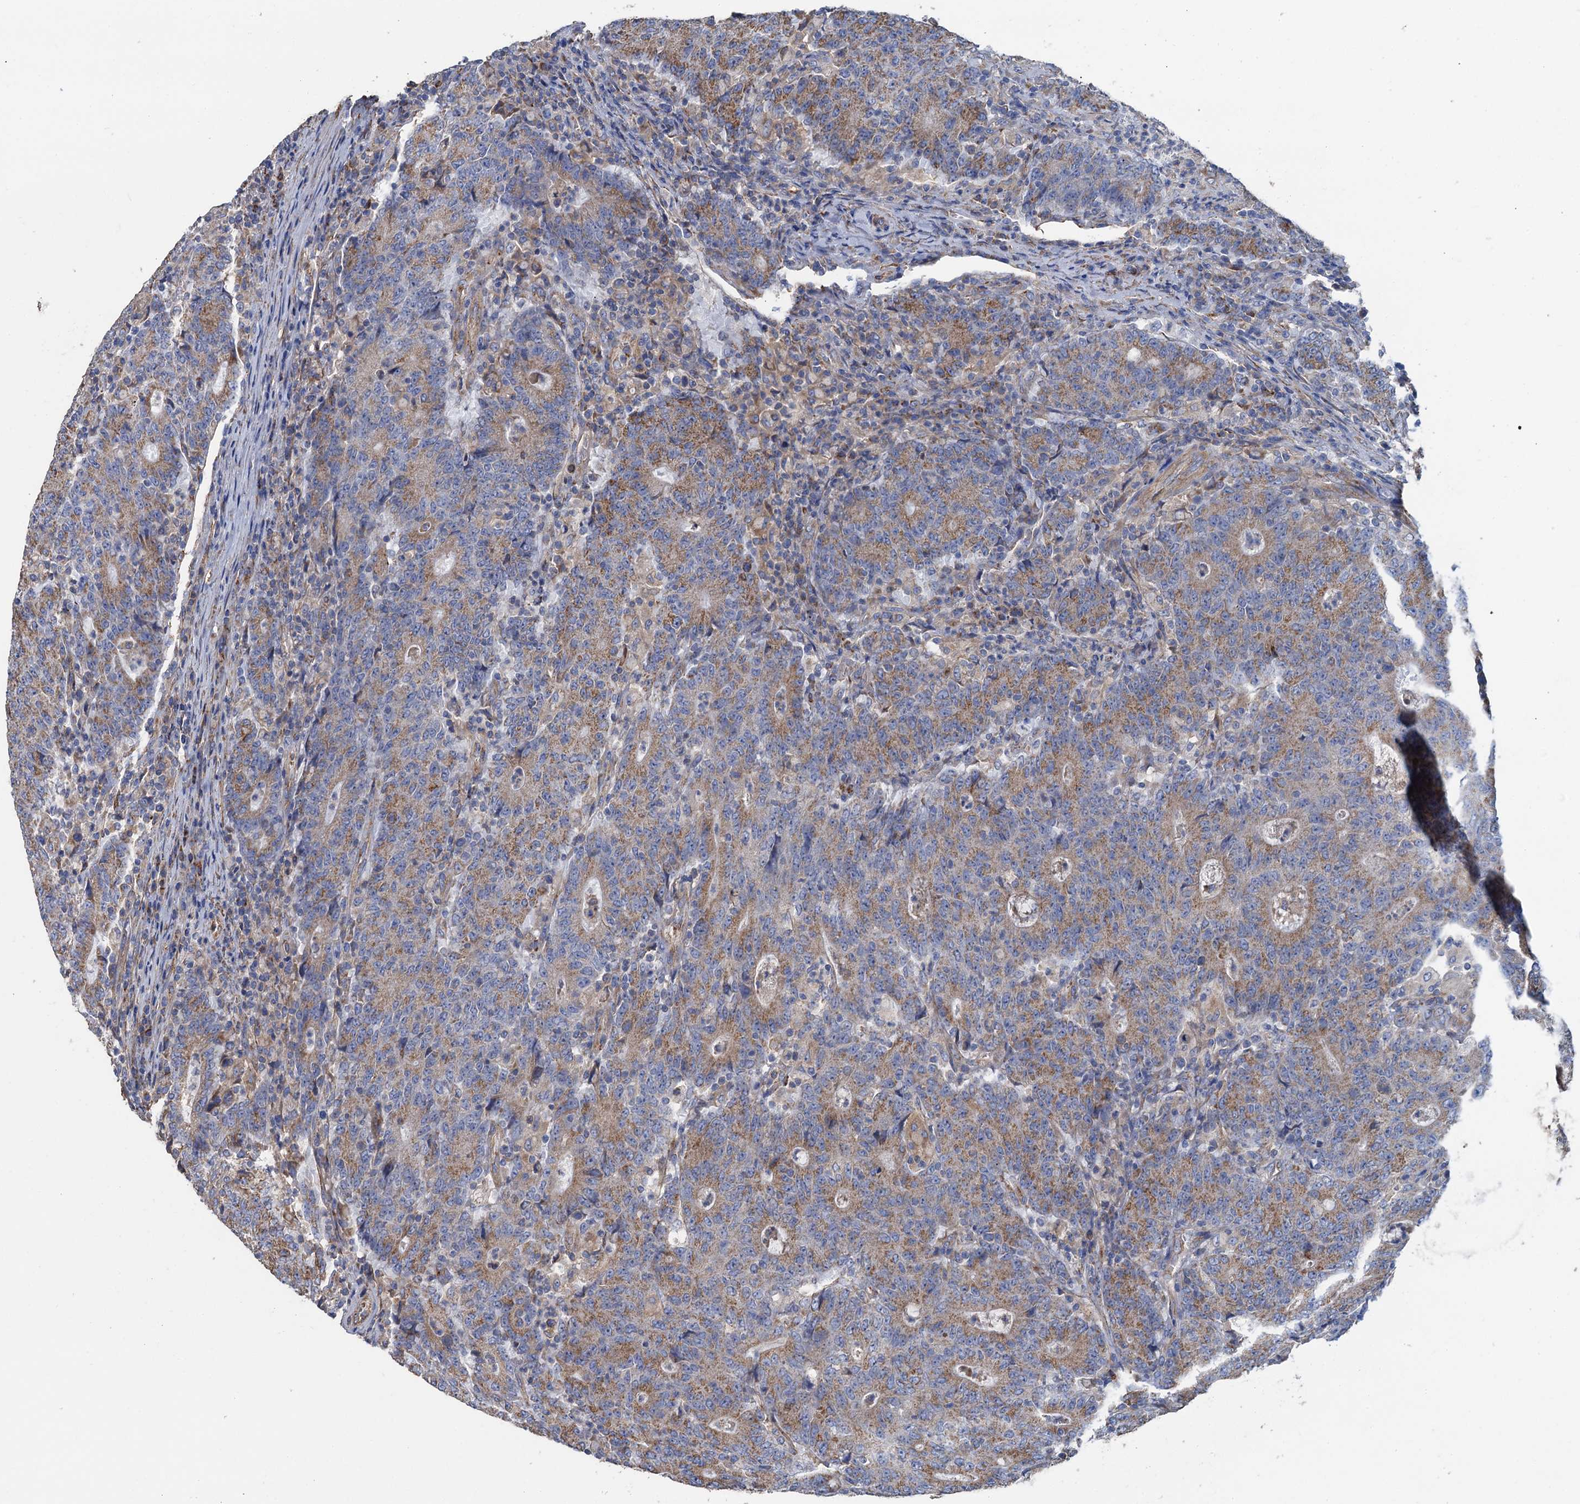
{"staining": {"intensity": "moderate", "quantity": "25%-75%", "location": "cytoplasmic/membranous"}, "tissue": "colorectal cancer", "cell_type": "Tumor cells", "image_type": "cancer", "snomed": [{"axis": "morphology", "description": "Adenocarcinoma, NOS"}, {"axis": "topography", "description": "Colon"}], "caption": "Colorectal cancer (adenocarcinoma) stained with a brown dye exhibits moderate cytoplasmic/membranous positive expression in about 25%-75% of tumor cells.", "gene": "GCSH", "patient": {"sex": "female", "age": 75}}